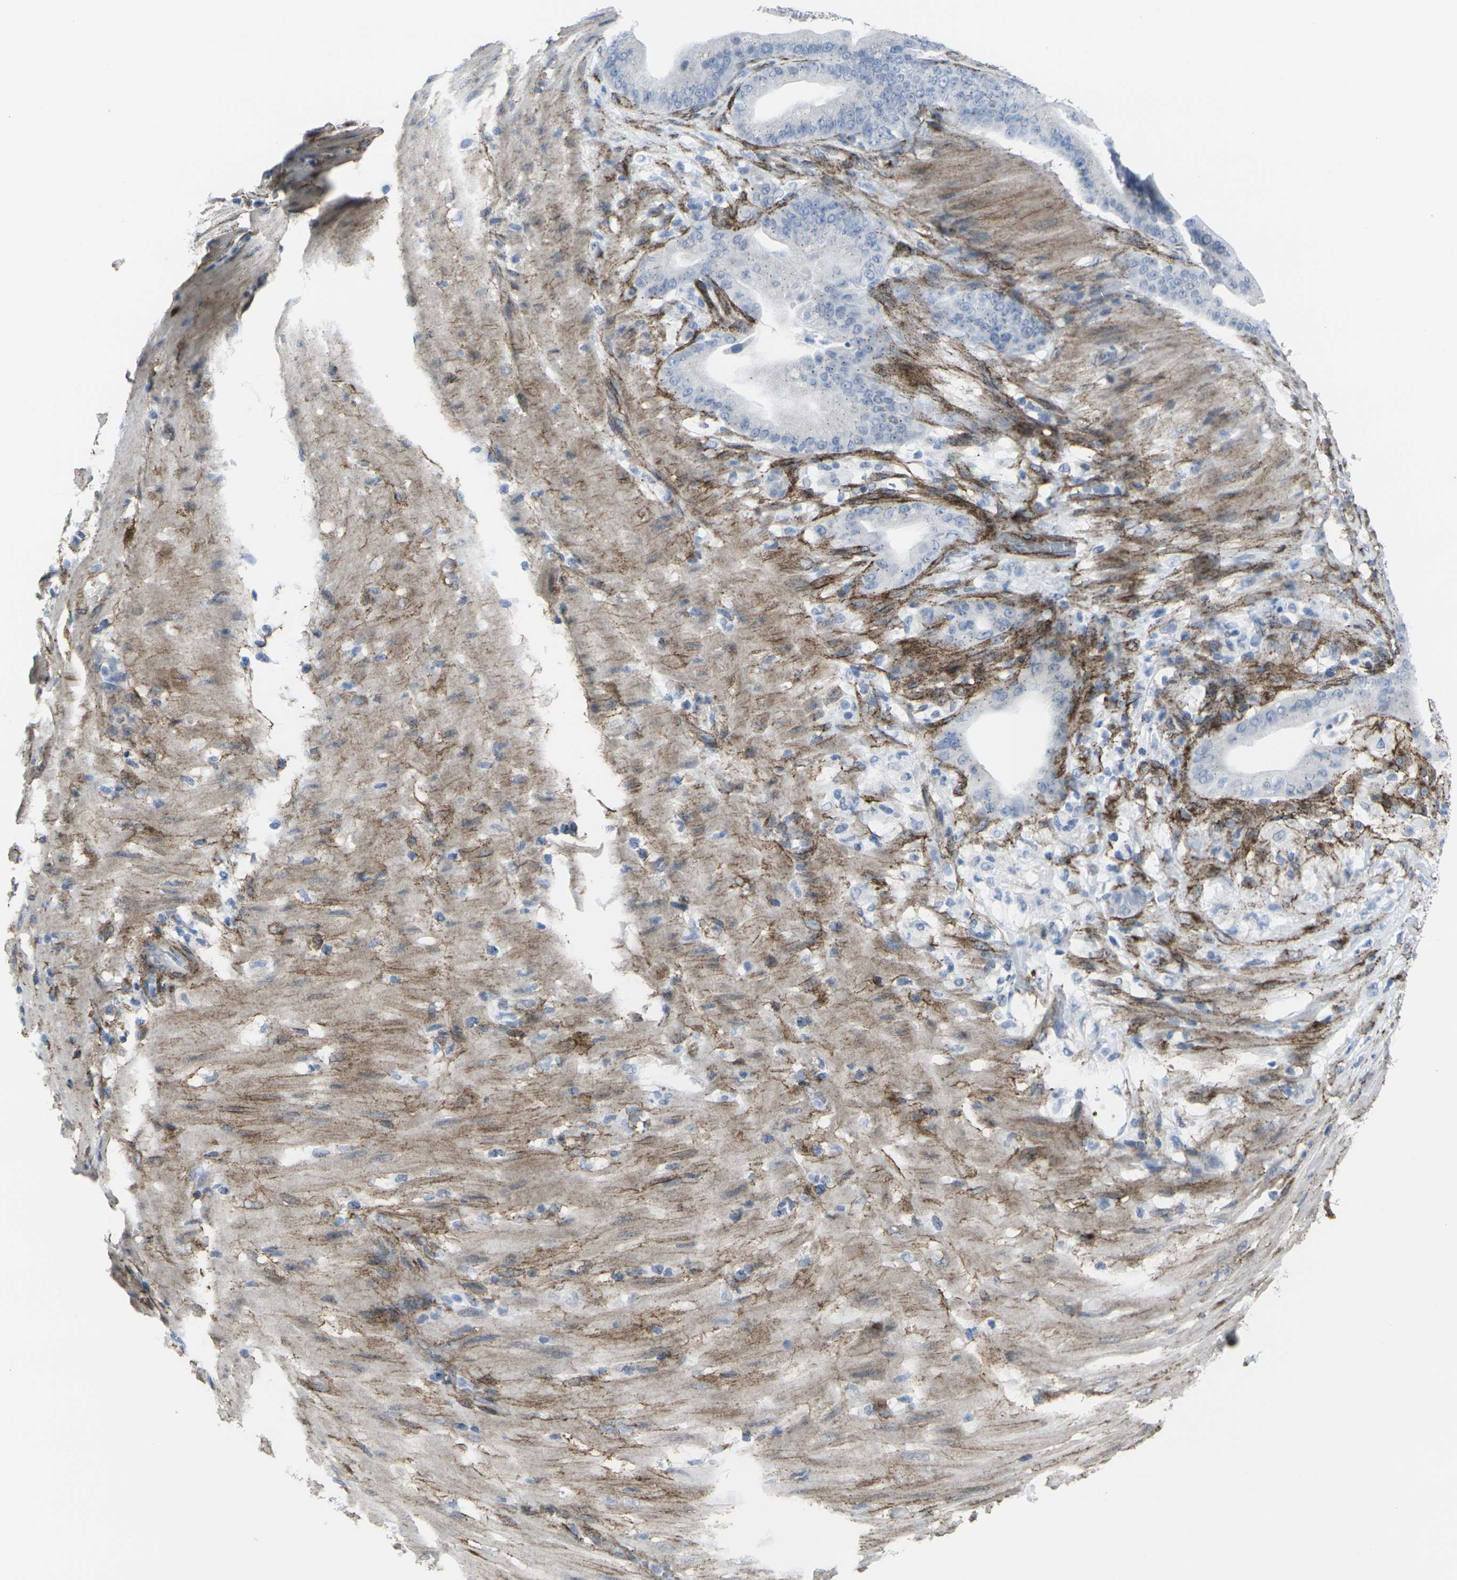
{"staining": {"intensity": "negative", "quantity": "none", "location": "none"}, "tissue": "pancreatic cancer", "cell_type": "Tumor cells", "image_type": "cancer", "snomed": [{"axis": "morphology", "description": "Adenocarcinoma, NOS"}, {"axis": "topography", "description": "Pancreas"}], "caption": "Pancreatic cancer was stained to show a protein in brown. There is no significant positivity in tumor cells.", "gene": "CDH11", "patient": {"sex": "male", "age": 63}}